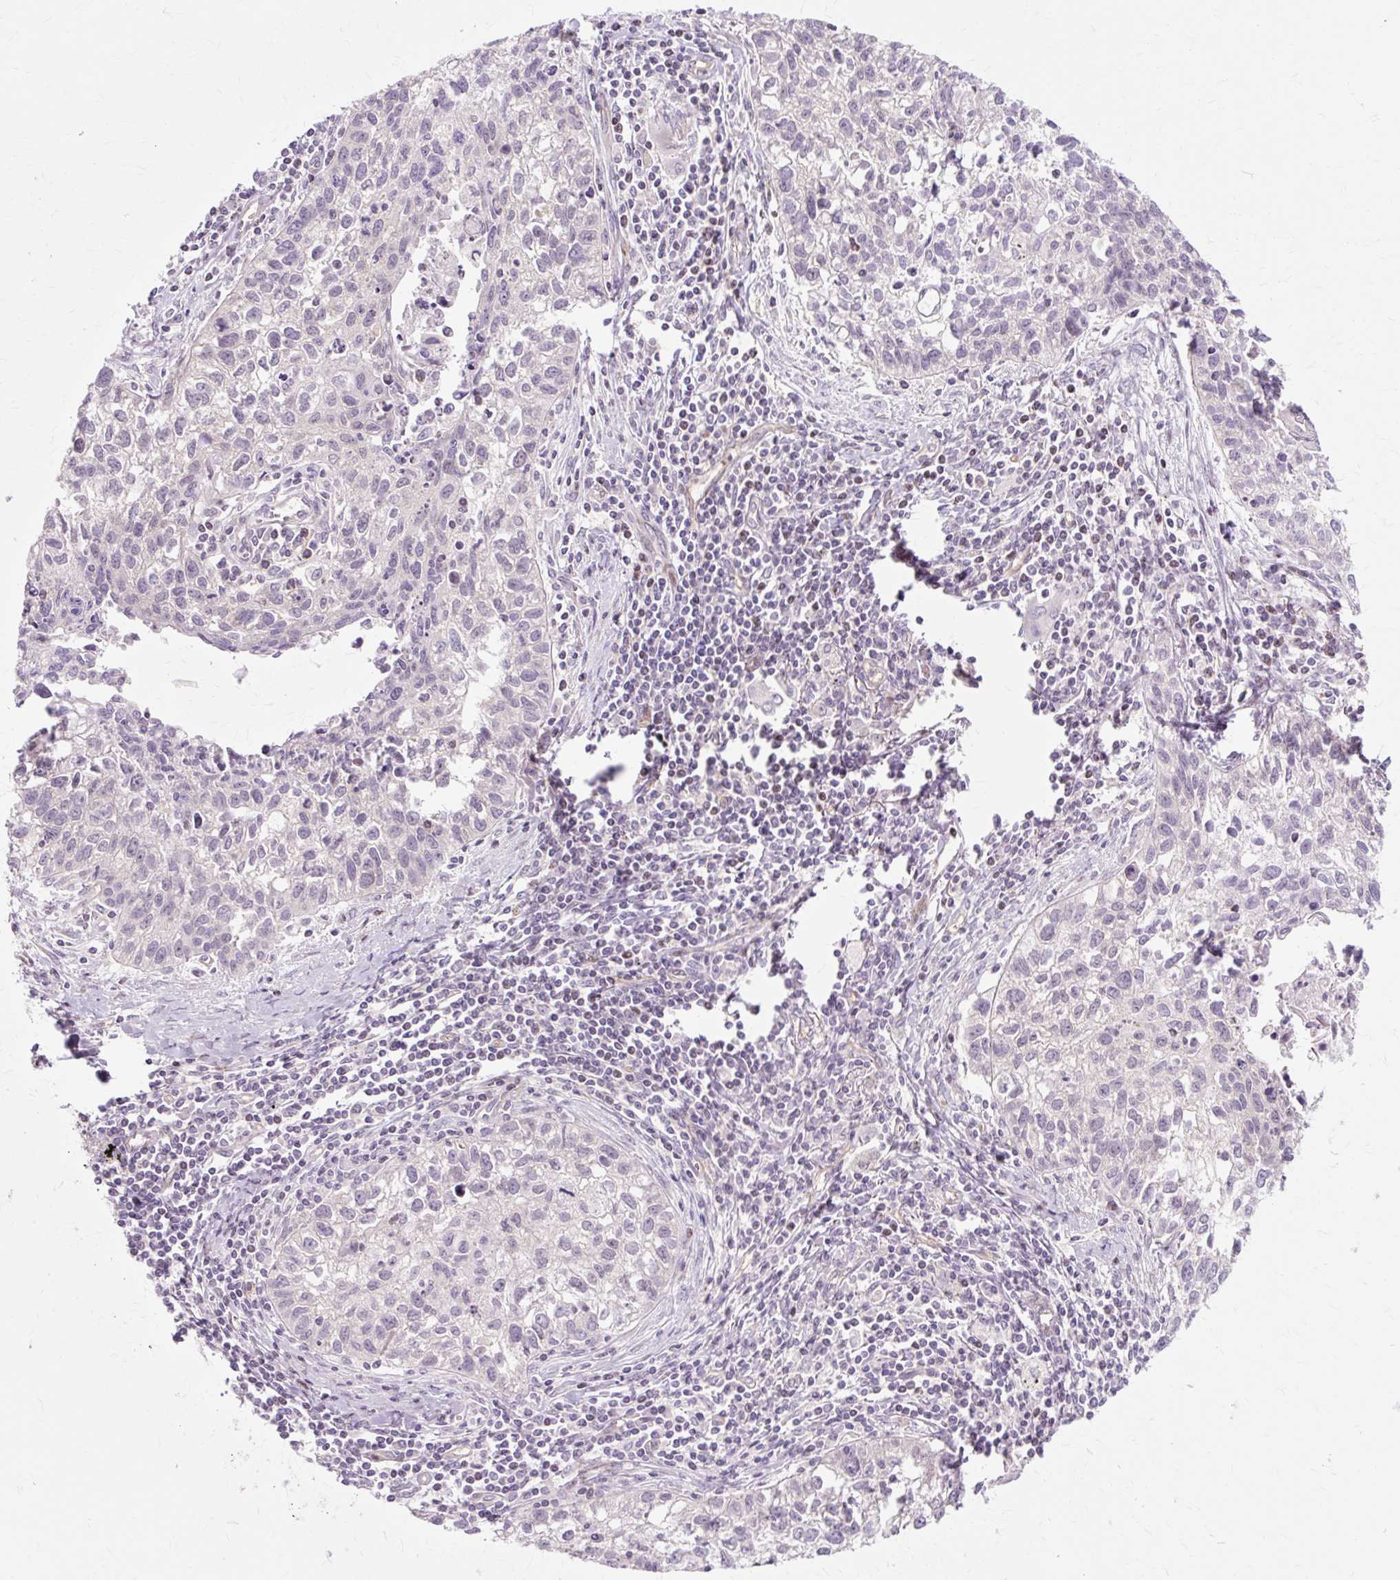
{"staining": {"intensity": "negative", "quantity": "none", "location": "none"}, "tissue": "lung cancer", "cell_type": "Tumor cells", "image_type": "cancer", "snomed": [{"axis": "morphology", "description": "Squamous cell carcinoma, NOS"}, {"axis": "topography", "description": "Lung"}], "caption": "This is an immunohistochemistry (IHC) micrograph of squamous cell carcinoma (lung). There is no staining in tumor cells.", "gene": "ZNF35", "patient": {"sex": "male", "age": 74}}